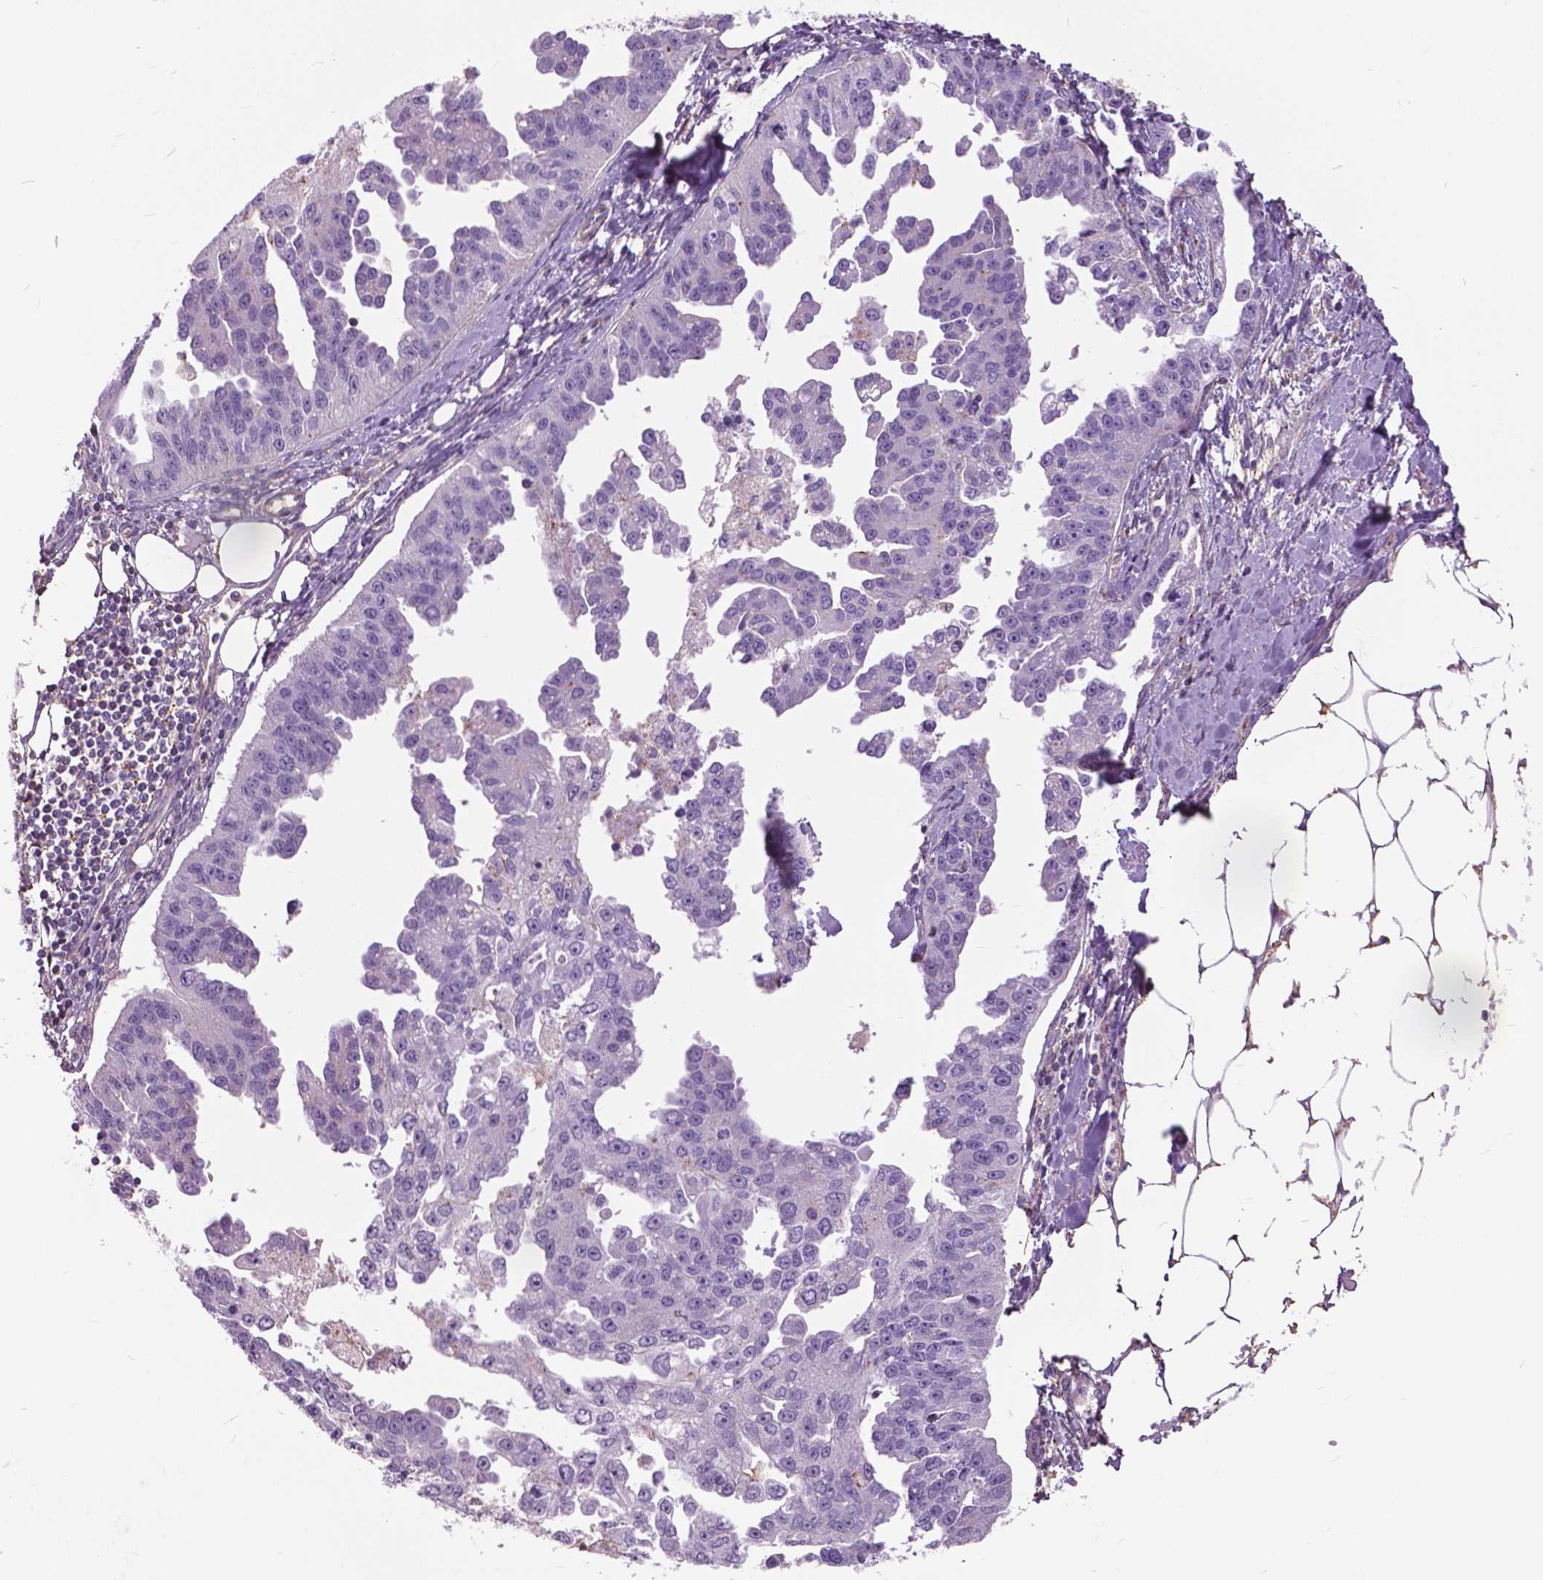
{"staining": {"intensity": "negative", "quantity": "none", "location": "none"}, "tissue": "ovarian cancer", "cell_type": "Tumor cells", "image_type": "cancer", "snomed": [{"axis": "morphology", "description": "Cystadenocarcinoma, serous, NOS"}, {"axis": "topography", "description": "Ovary"}], "caption": "Human ovarian cancer (serous cystadenocarcinoma) stained for a protein using immunohistochemistry displays no staining in tumor cells.", "gene": "ANXA13", "patient": {"sex": "female", "age": 75}}